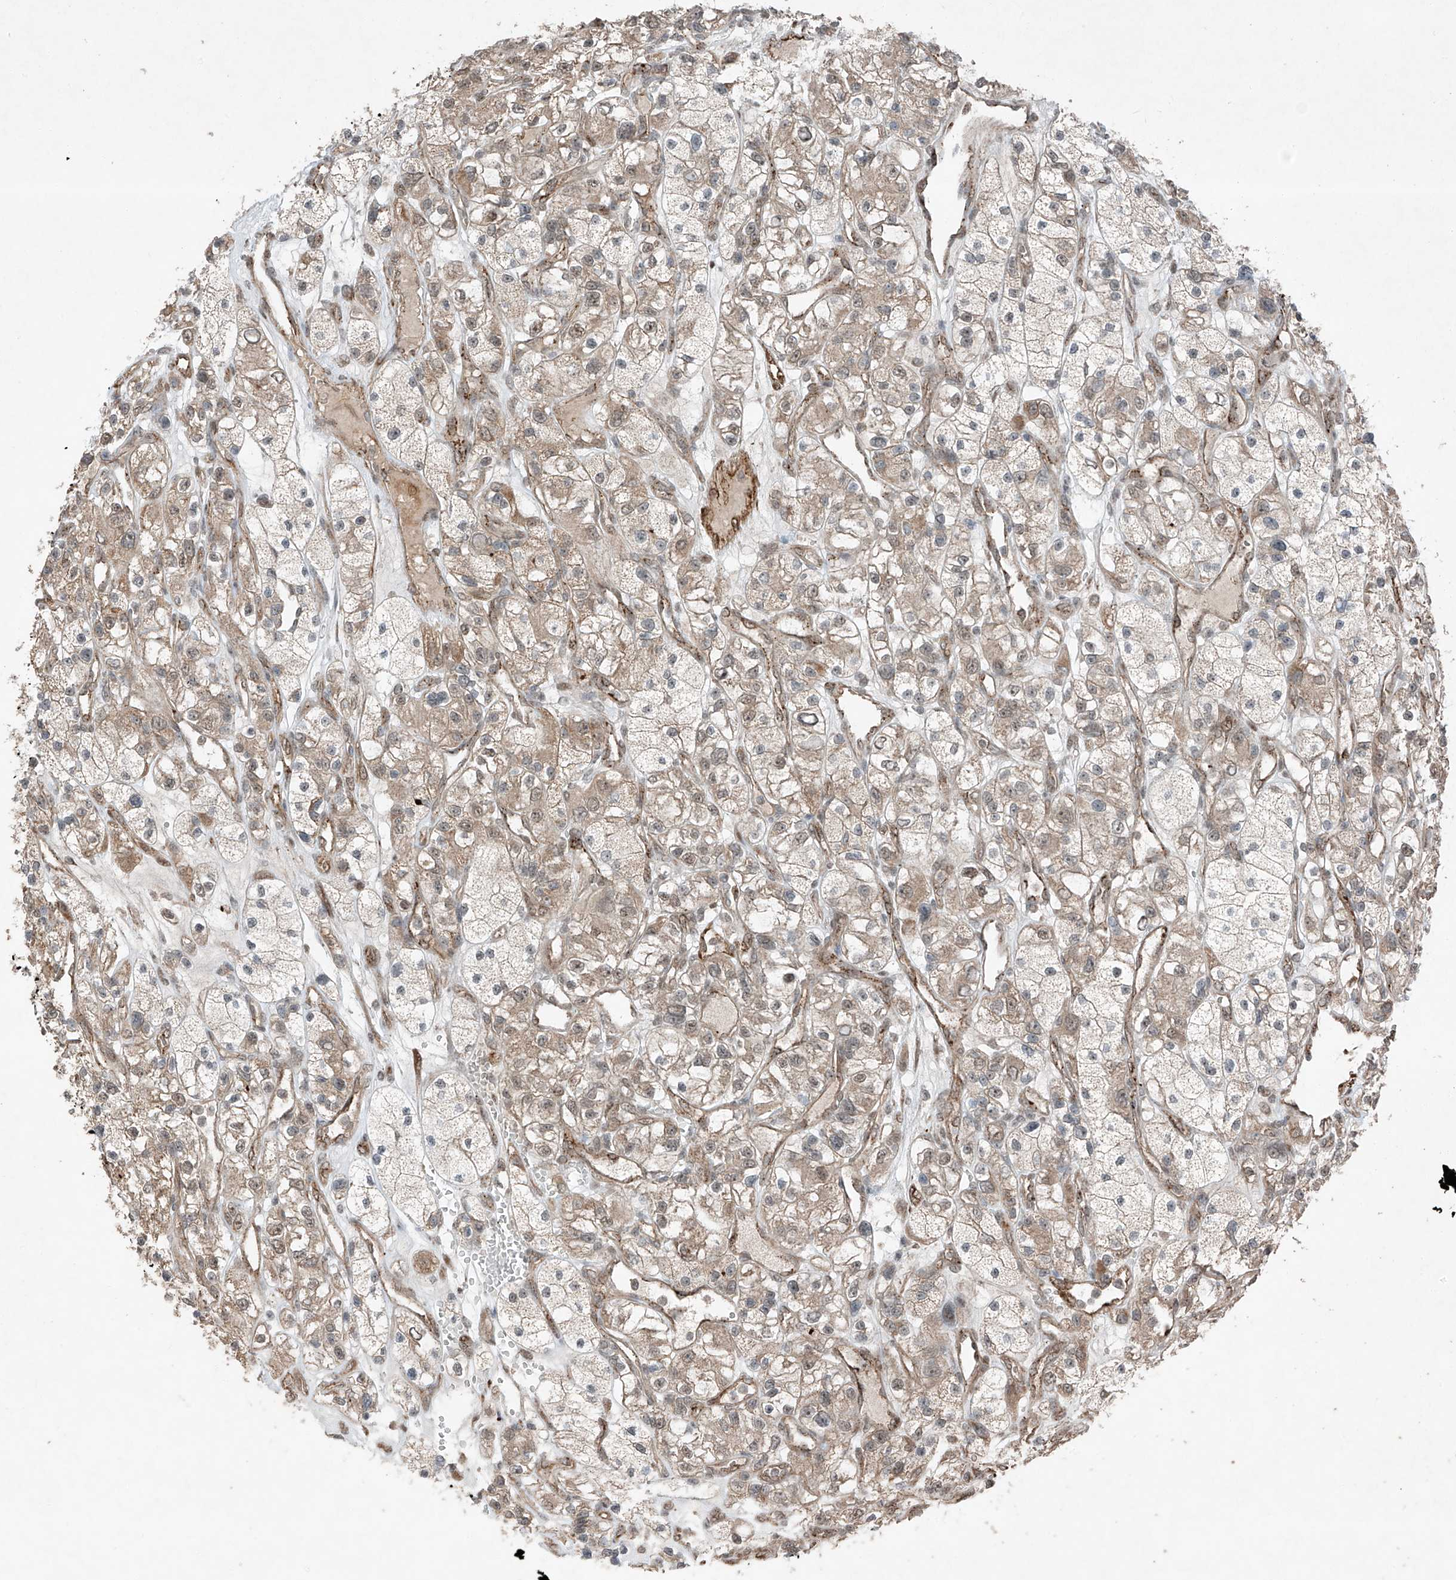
{"staining": {"intensity": "weak", "quantity": ">75%", "location": "cytoplasmic/membranous"}, "tissue": "renal cancer", "cell_type": "Tumor cells", "image_type": "cancer", "snomed": [{"axis": "morphology", "description": "Adenocarcinoma, NOS"}, {"axis": "topography", "description": "Kidney"}], "caption": "Tumor cells demonstrate low levels of weak cytoplasmic/membranous staining in about >75% of cells in renal cancer (adenocarcinoma). Nuclei are stained in blue.", "gene": "ZNF620", "patient": {"sex": "female", "age": 57}}